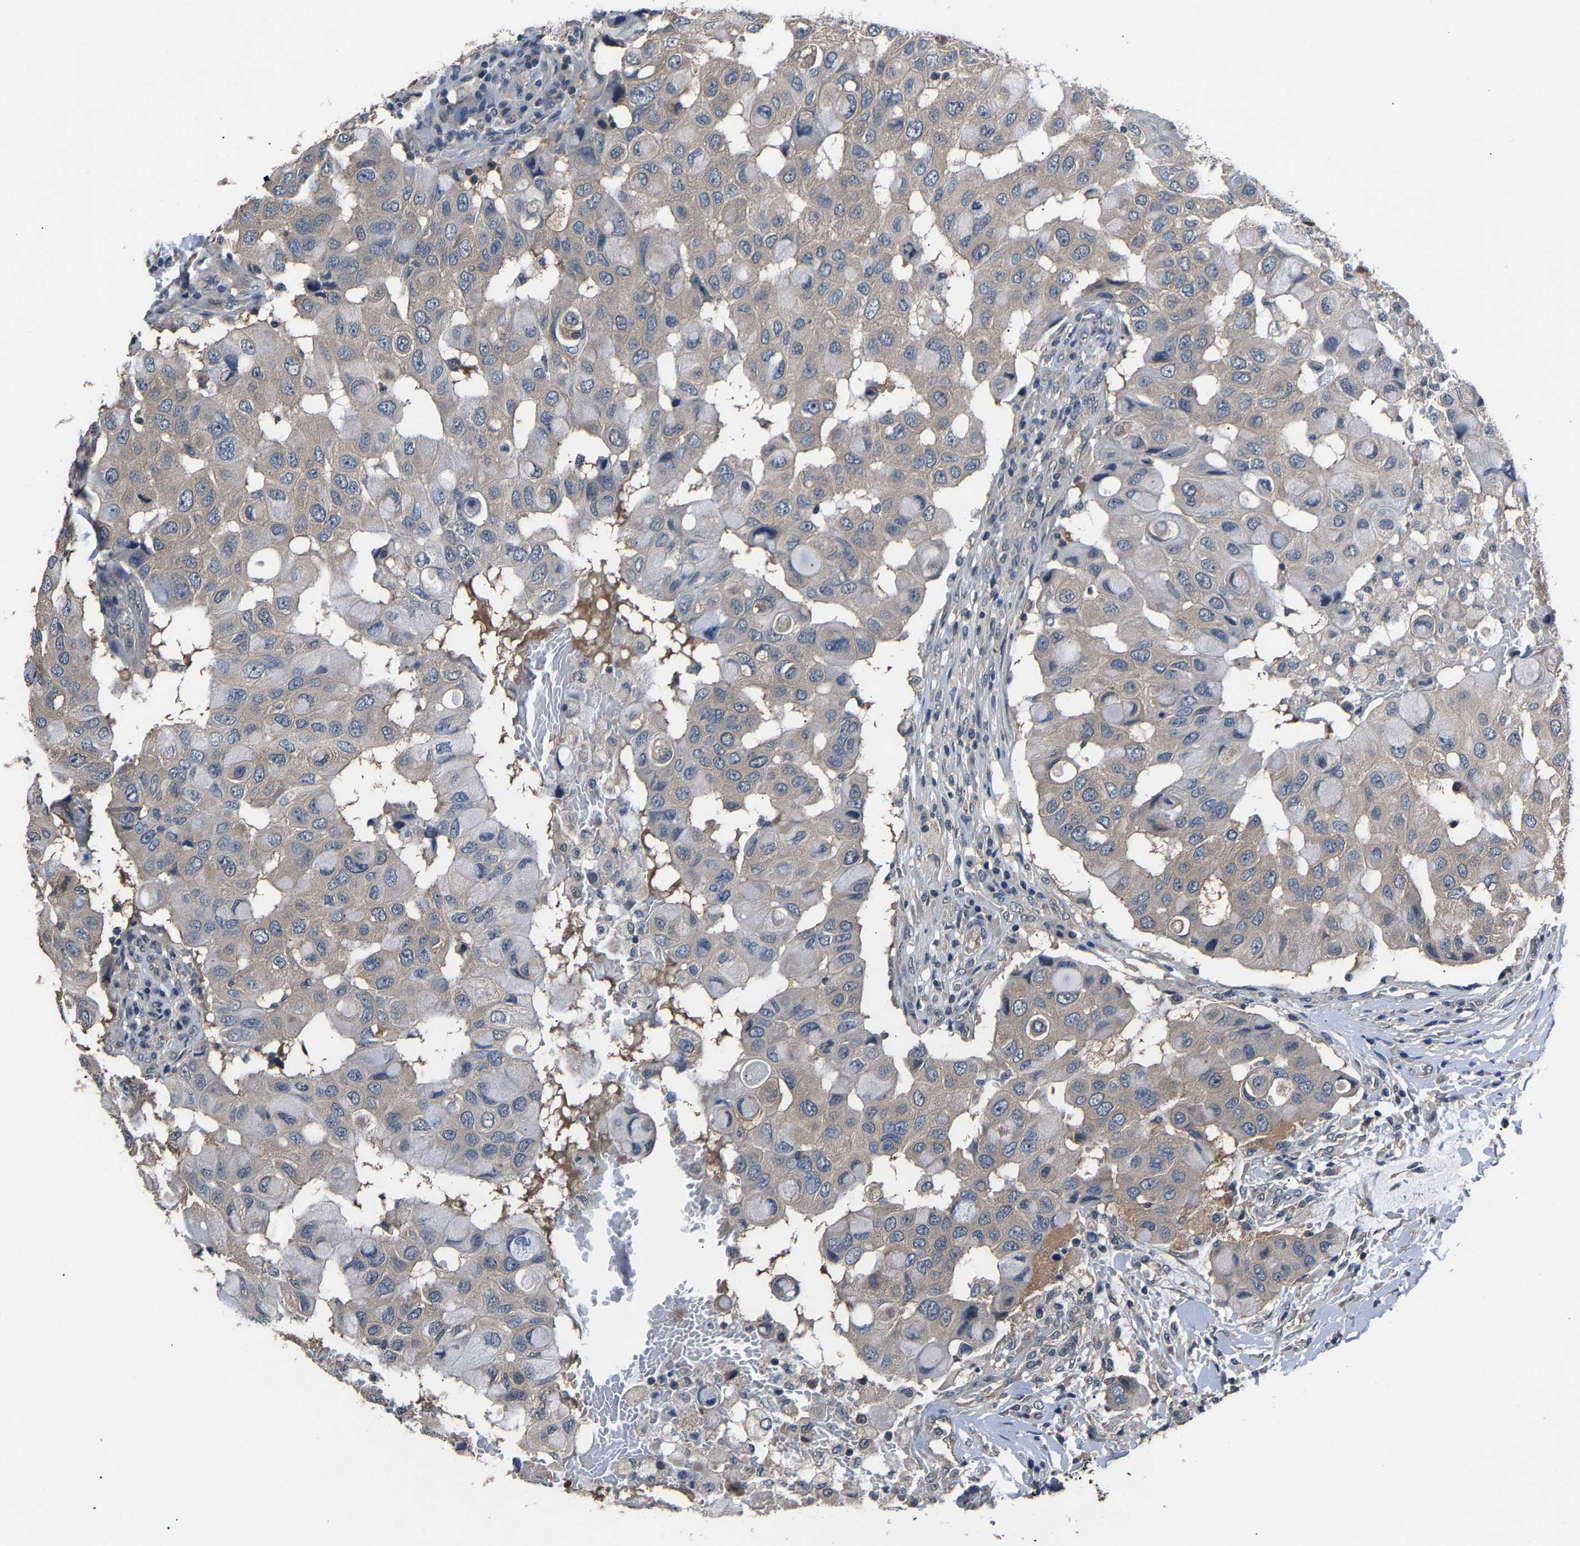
{"staining": {"intensity": "weak", "quantity": "<25%", "location": "cytoplasmic/membranous"}, "tissue": "breast cancer", "cell_type": "Tumor cells", "image_type": "cancer", "snomed": [{"axis": "morphology", "description": "Duct carcinoma"}, {"axis": "topography", "description": "Breast"}], "caption": "DAB immunohistochemical staining of breast intraductal carcinoma displays no significant staining in tumor cells. Brightfield microscopy of immunohistochemistry (IHC) stained with DAB (brown) and hematoxylin (blue), captured at high magnification.", "gene": "ABCC9", "patient": {"sex": "female", "age": 27}}